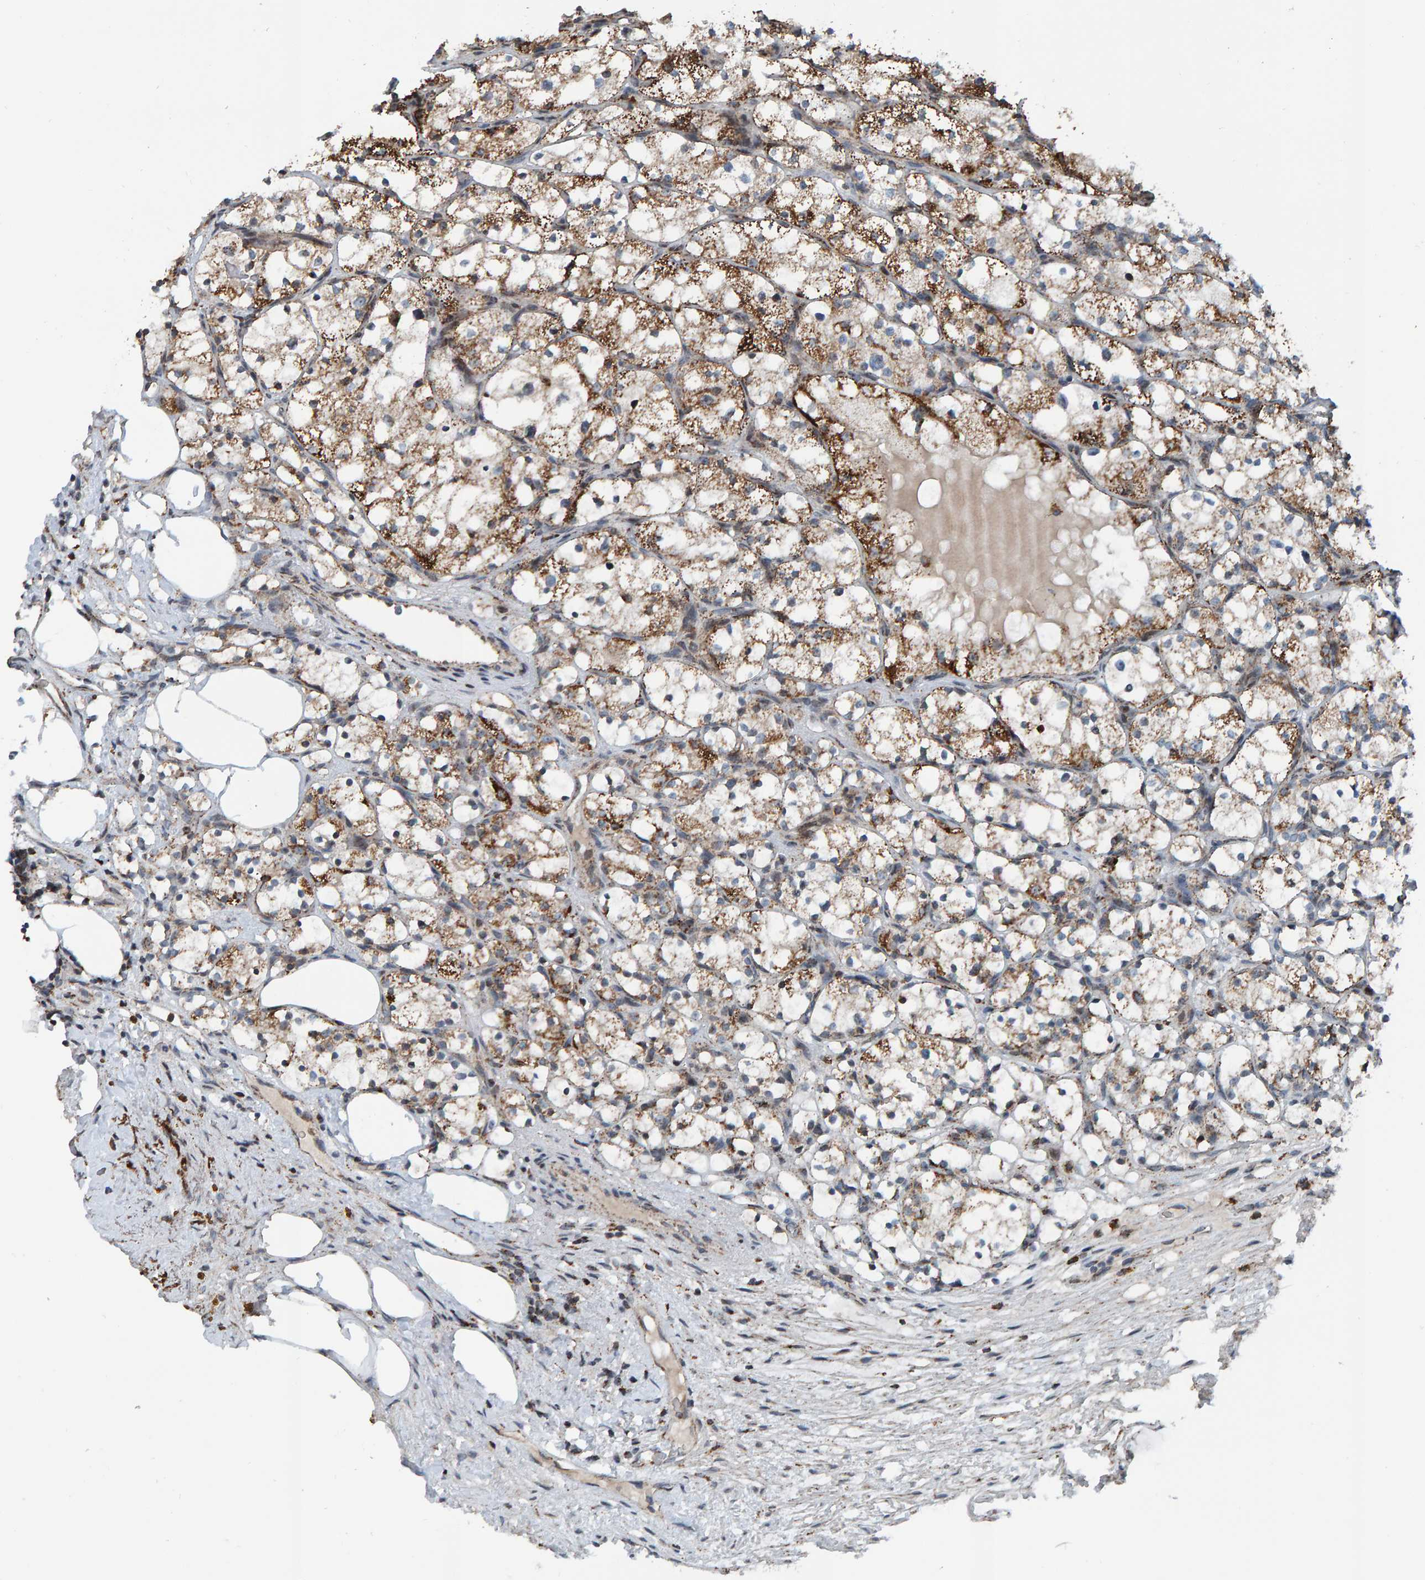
{"staining": {"intensity": "moderate", "quantity": "25%-75%", "location": "cytoplasmic/membranous"}, "tissue": "renal cancer", "cell_type": "Tumor cells", "image_type": "cancer", "snomed": [{"axis": "morphology", "description": "Adenocarcinoma, NOS"}, {"axis": "topography", "description": "Kidney"}], "caption": "A photomicrograph showing moderate cytoplasmic/membranous expression in about 25%-75% of tumor cells in adenocarcinoma (renal), as visualized by brown immunohistochemical staining.", "gene": "ZNF48", "patient": {"sex": "female", "age": 69}}